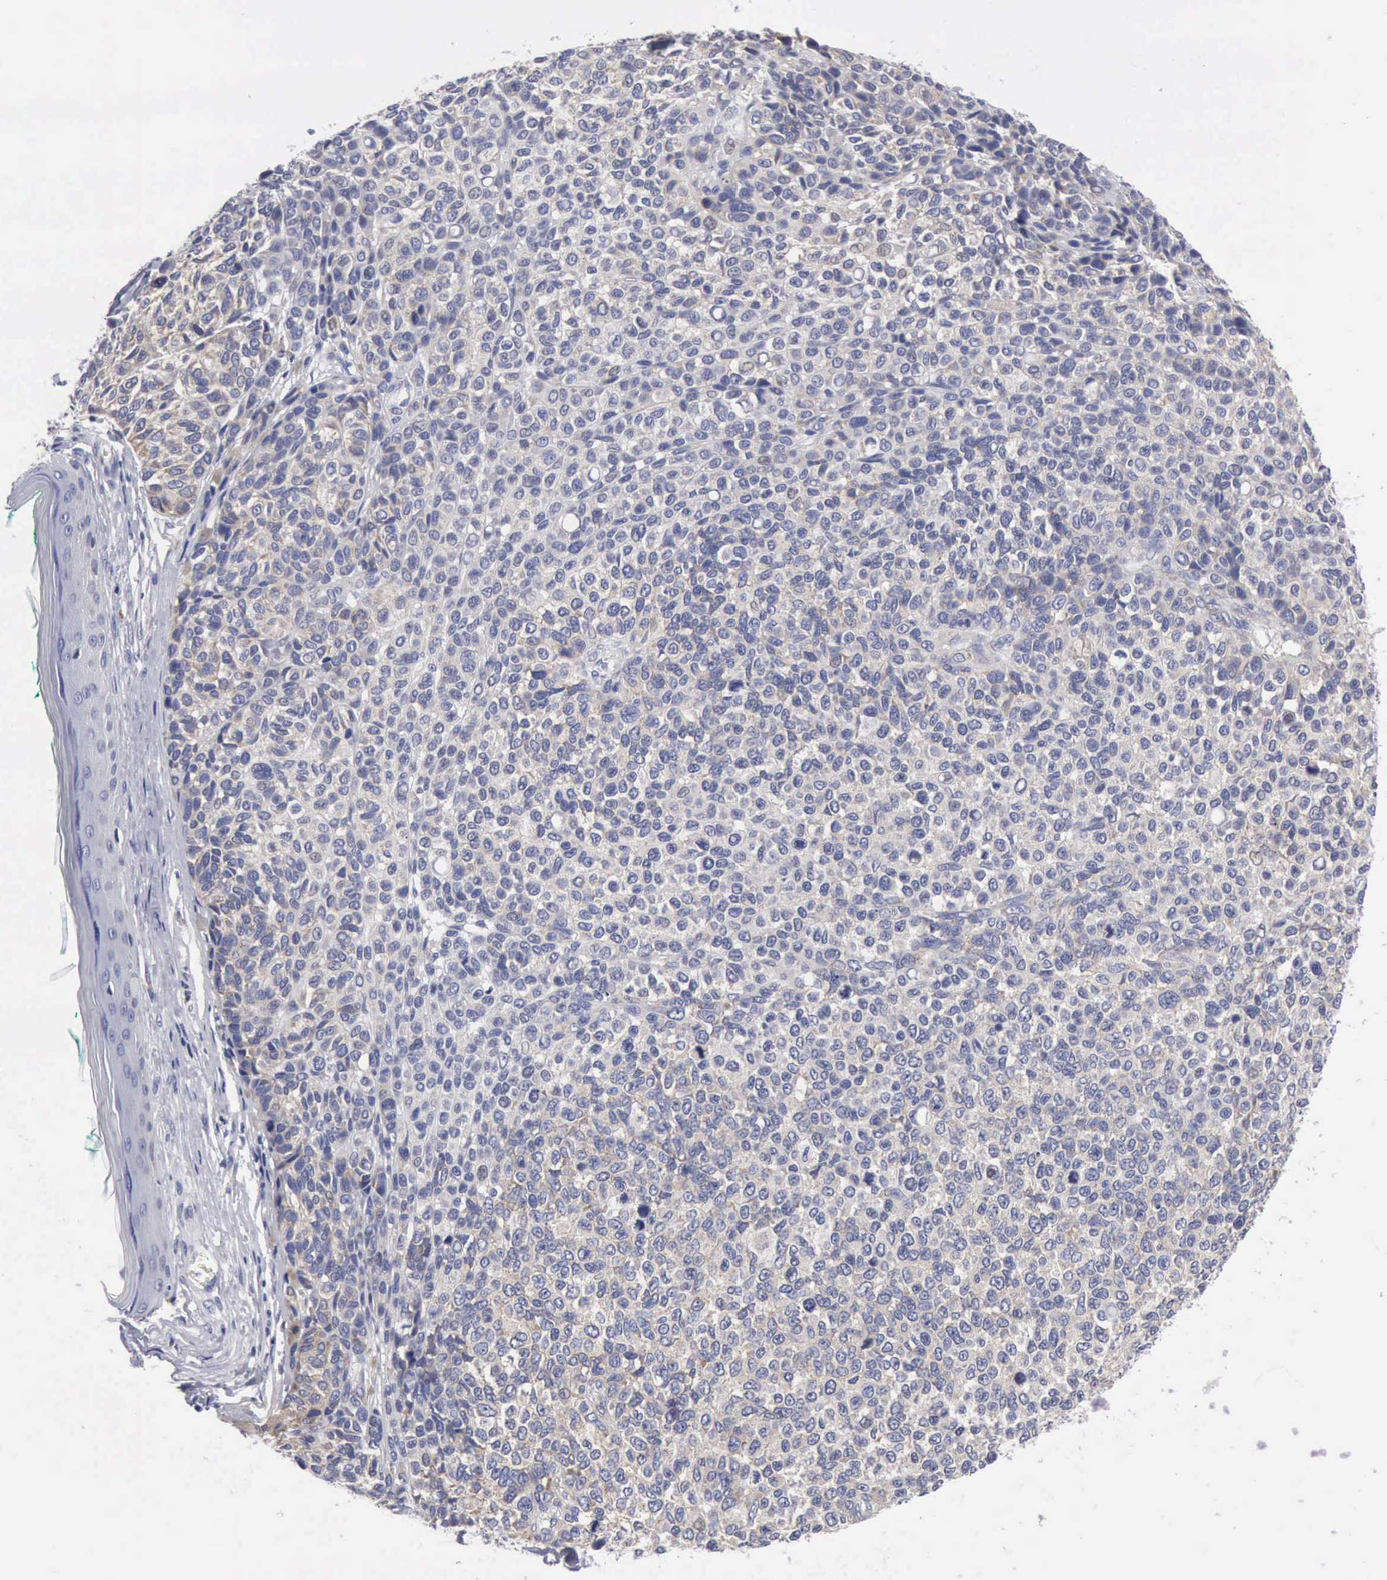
{"staining": {"intensity": "moderate", "quantity": "<25%", "location": "cytoplasmic/membranous"}, "tissue": "melanoma", "cell_type": "Tumor cells", "image_type": "cancer", "snomed": [{"axis": "morphology", "description": "Malignant melanoma, NOS"}, {"axis": "topography", "description": "Skin"}], "caption": "There is low levels of moderate cytoplasmic/membranous positivity in tumor cells of malignant melanoma, as demonstrated by immunohistochemical staining (brown color).", "gene": "TXLNG", "patient": {"sex": "female", "age": 85}}